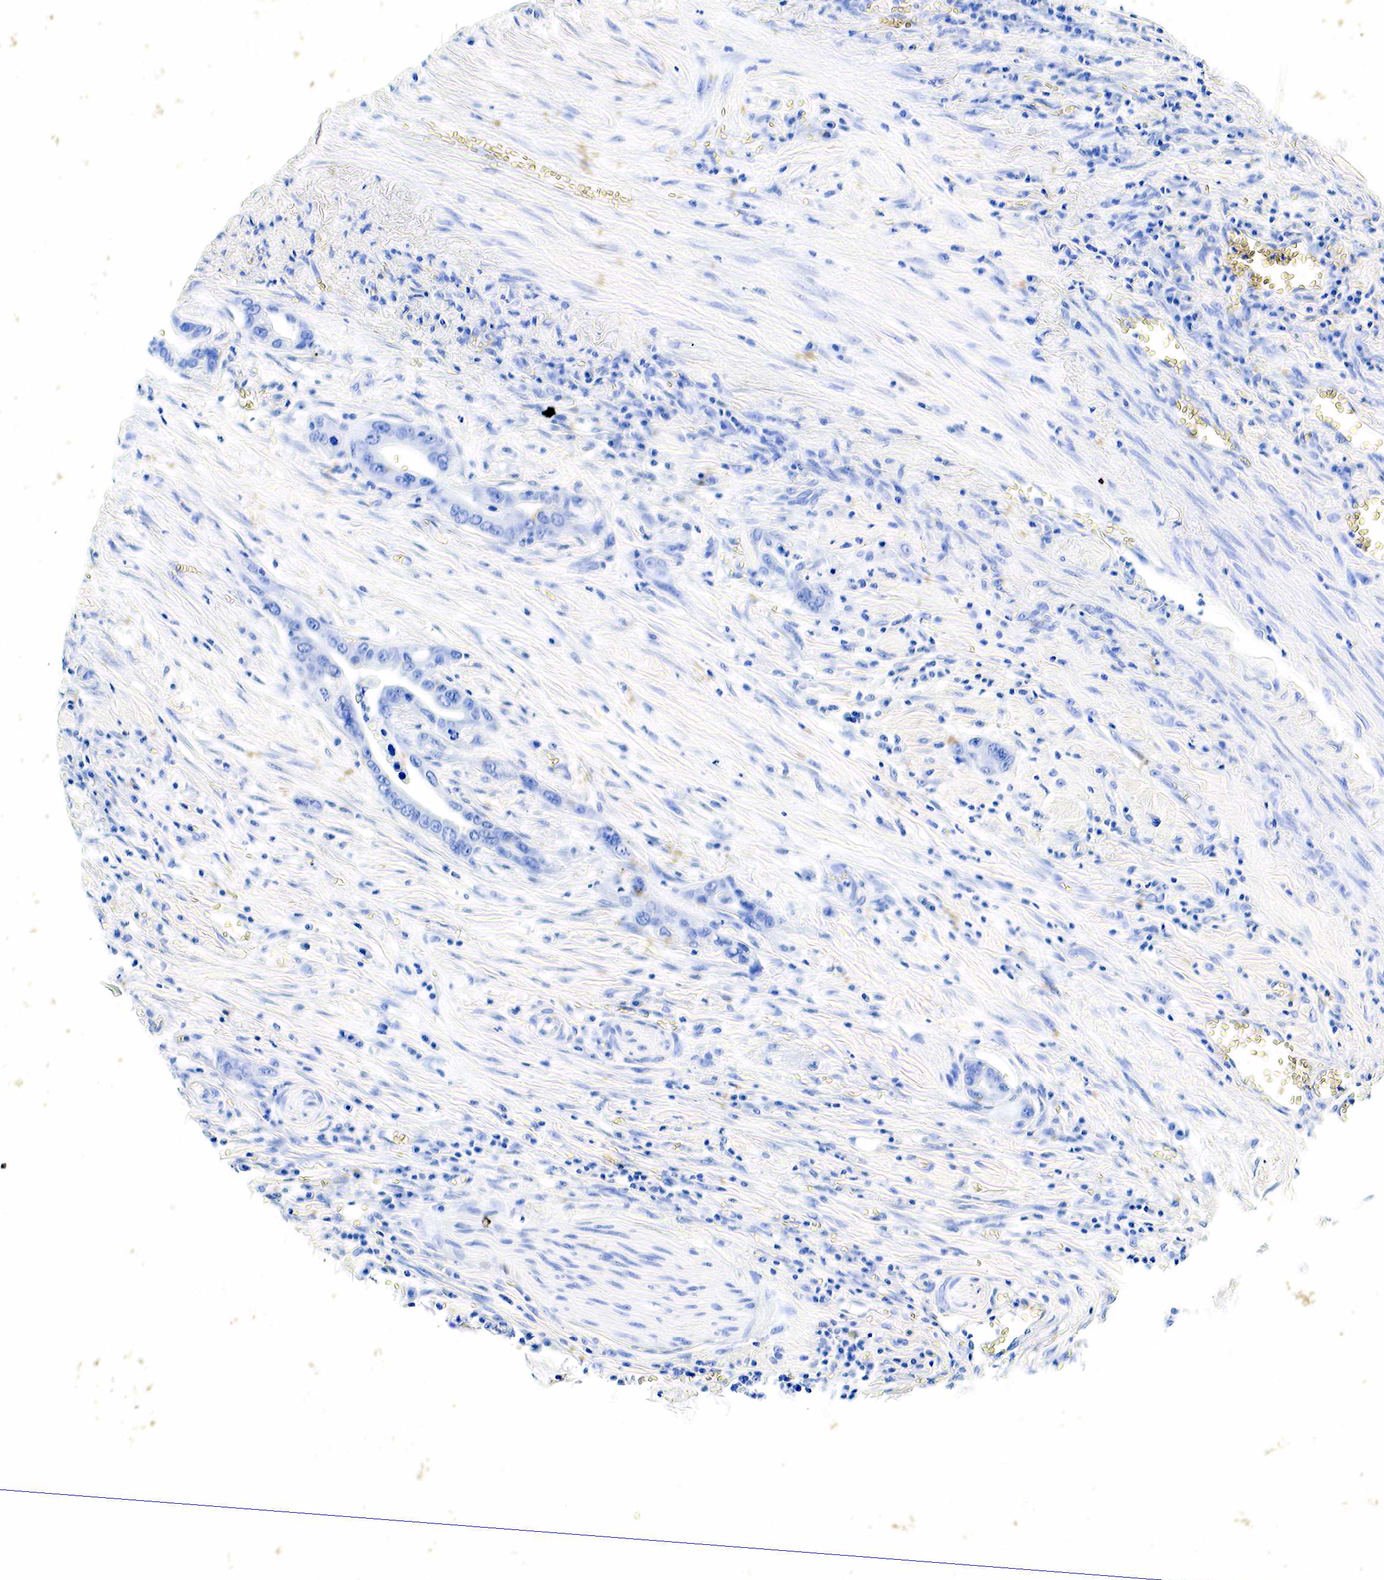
{"staining": {"intensity": "negative", "quantity": "none", "location": "none"}, "tissue": "pancreatic cancer", "cell_type": "Tumor cells", "image_type": "cancer", "snomed": [{"axis": "morphology", "description": "Adenocarcinoma, NOS"}, {"axis": "topography", "description": "Pancreas"}], "caption": "This is a histopathology image of immunohistochemistry staining of pancreatic adenocarcinoma, which shows no staining in tumor cells. Brightfield microscopy of immunohistochemistry stained with DAB (3,3'-diaminobenzidine) (brown) and hematoxylin (blue), captured at high magnification.", "gene": "GCG", "patient": {"sex": "male", "age": 69}}